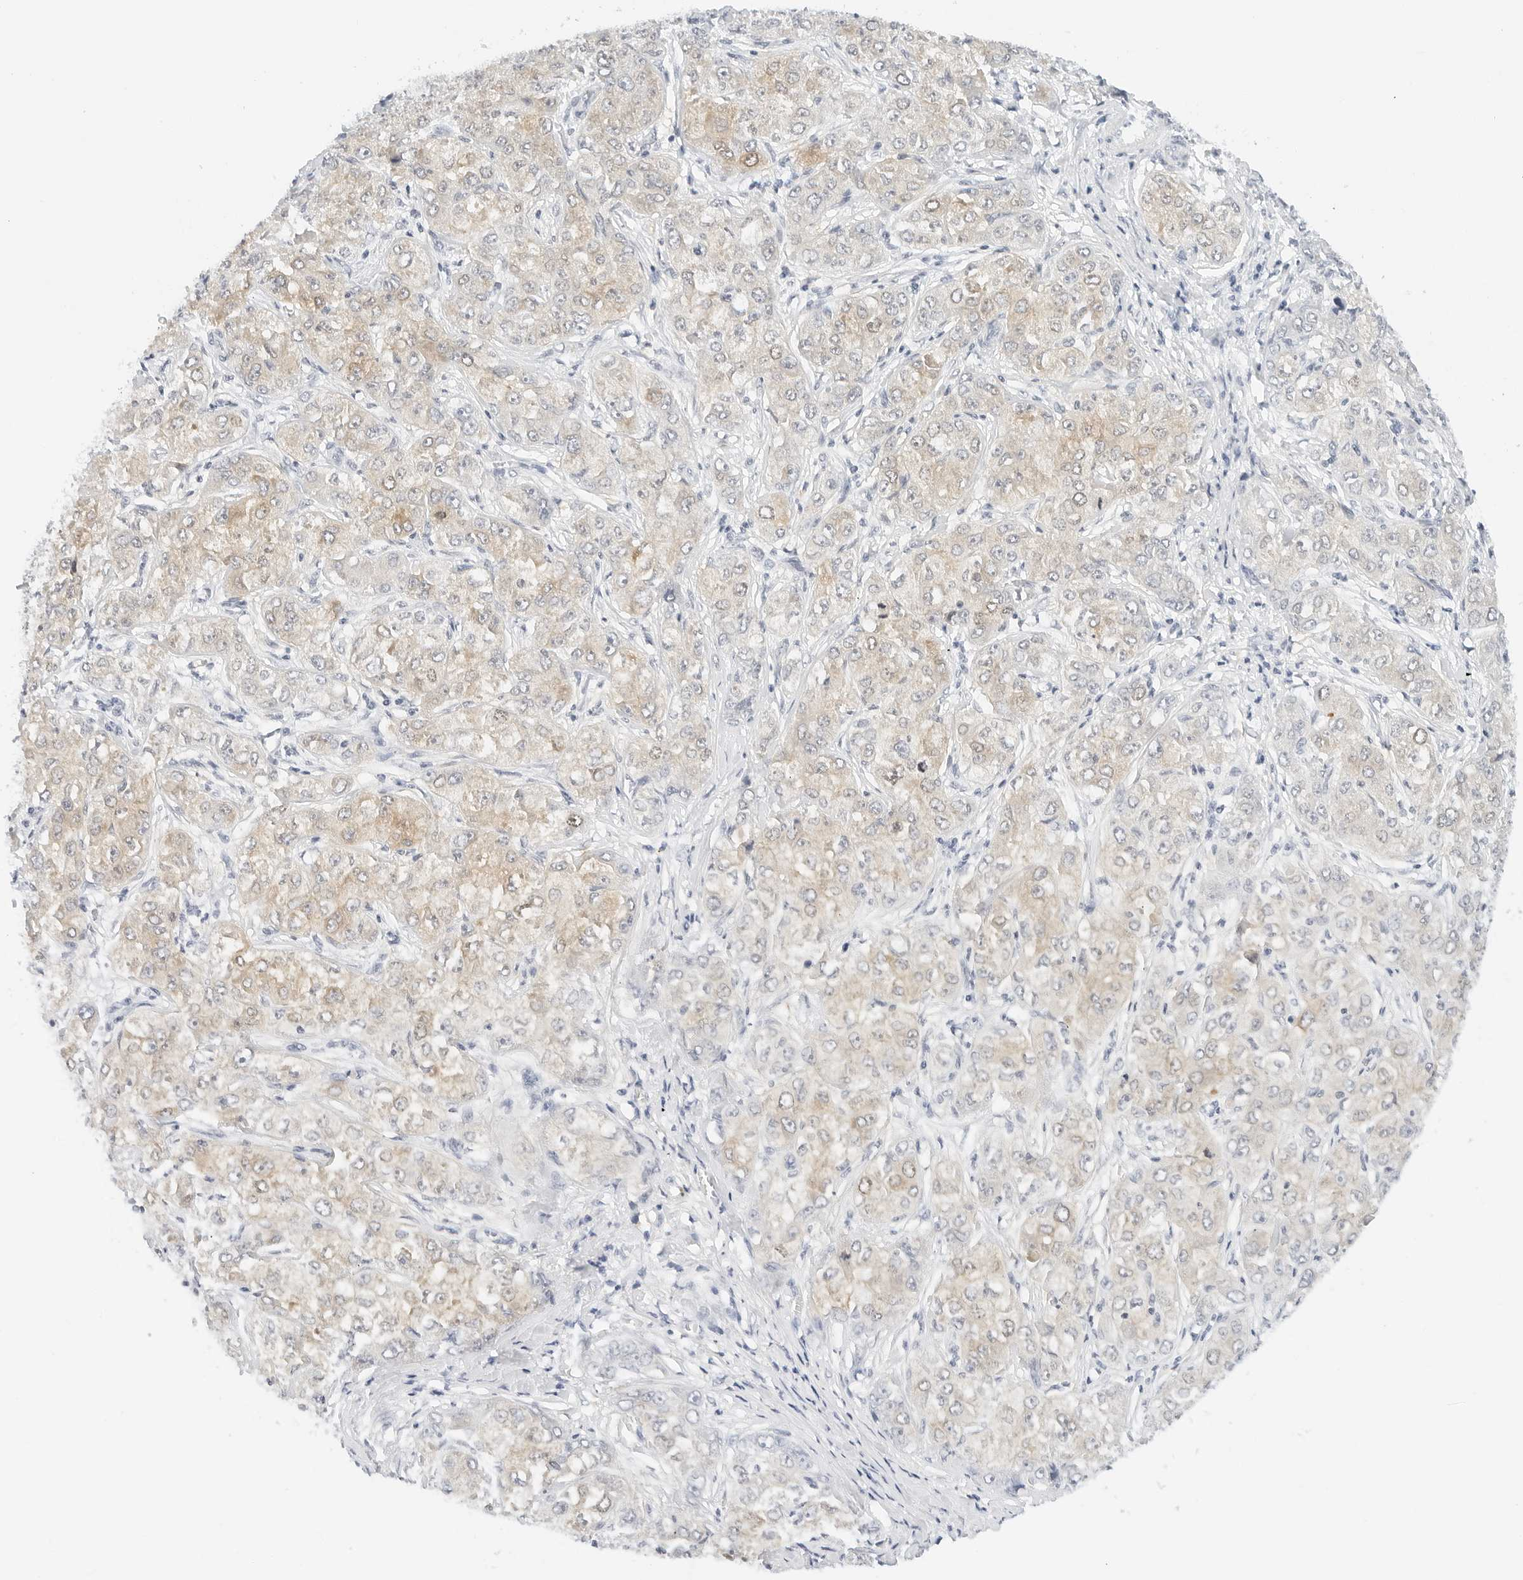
{"staining": {"intensity": "weak", "quantity": "25%-75%", "location": "cytoplasmic/membranous"}, "tissue": "liver cancer", "cell_type": "Tumor cells", "image_type": "cancer", "snomed": [{"axis": "morphology", "description": "Carcinoma, Hepatocellular, NOS"}, {"axis": "topography", "description": "Liver"}], "caption": "Weak cytoplasmic/membranous protein expression is seen in about 25%-75% of tumor cells in liver cancer (hepatocellular carcinoma). The protein is stained brown, and the nuclei are stained in blue (DAB IHC with brightfield microscopy, high magnification).", "gene": "CD22", "patient": {"sex": "male", "age": 80}}